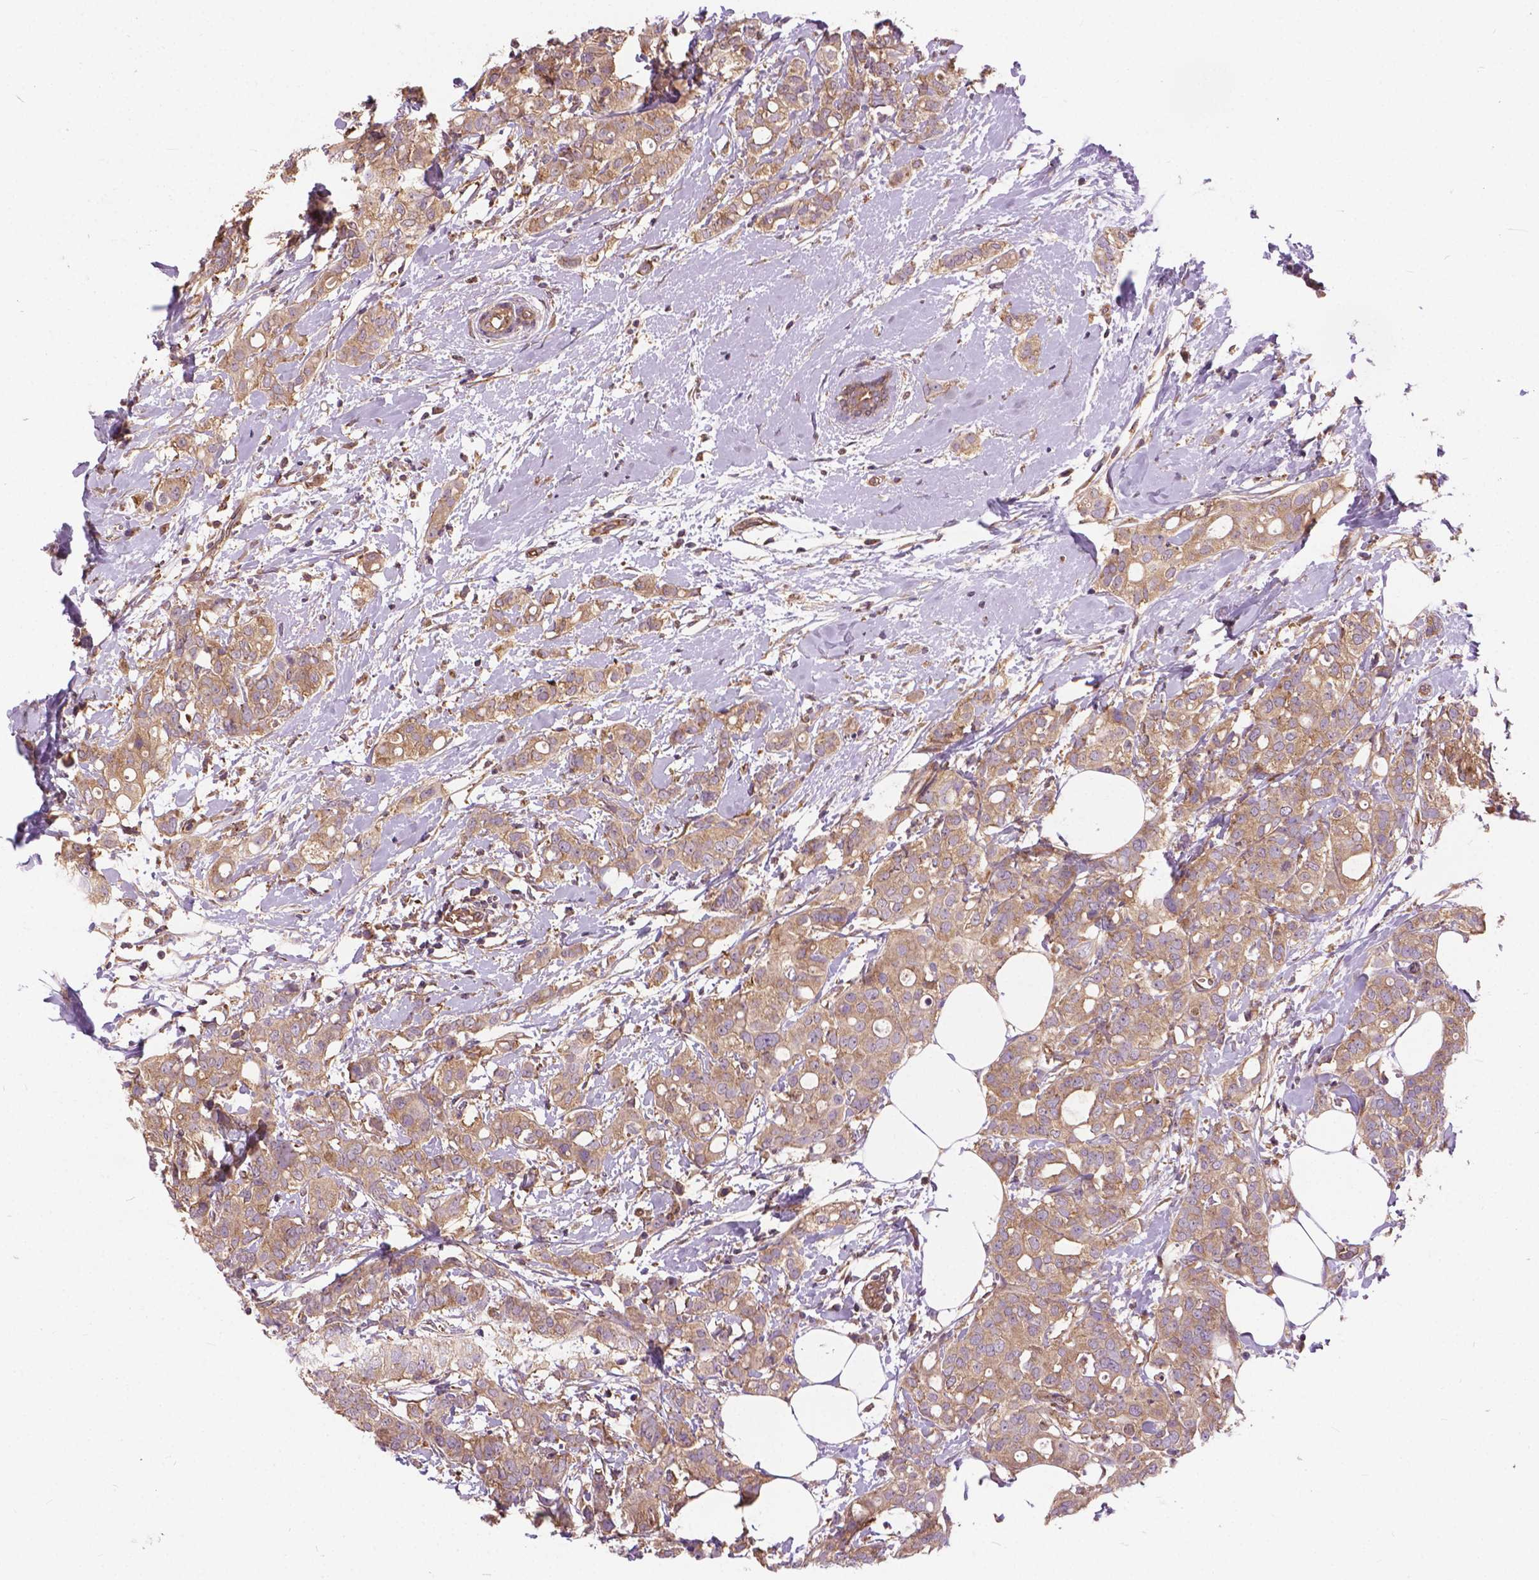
{"staining": {"intensity": "weak", "quantity": ">75%", "location": "cytoplasmic/membranous"}, "tissue": "breast cancer", "cell_type": "Tumor cells", "image_type": "cancer", "snomed": [{"axis": "morphology", "description": "Duct carcinoma"}, {"axis": "topography", "description": "Breast"}], "caption": "The immunohistochemical stain shows weak cytoplasmic/membranous staining in tumor cells of breast cancer tissue.", "gene": "MZT1", "patient": {"sex": "female", "age": 40}}